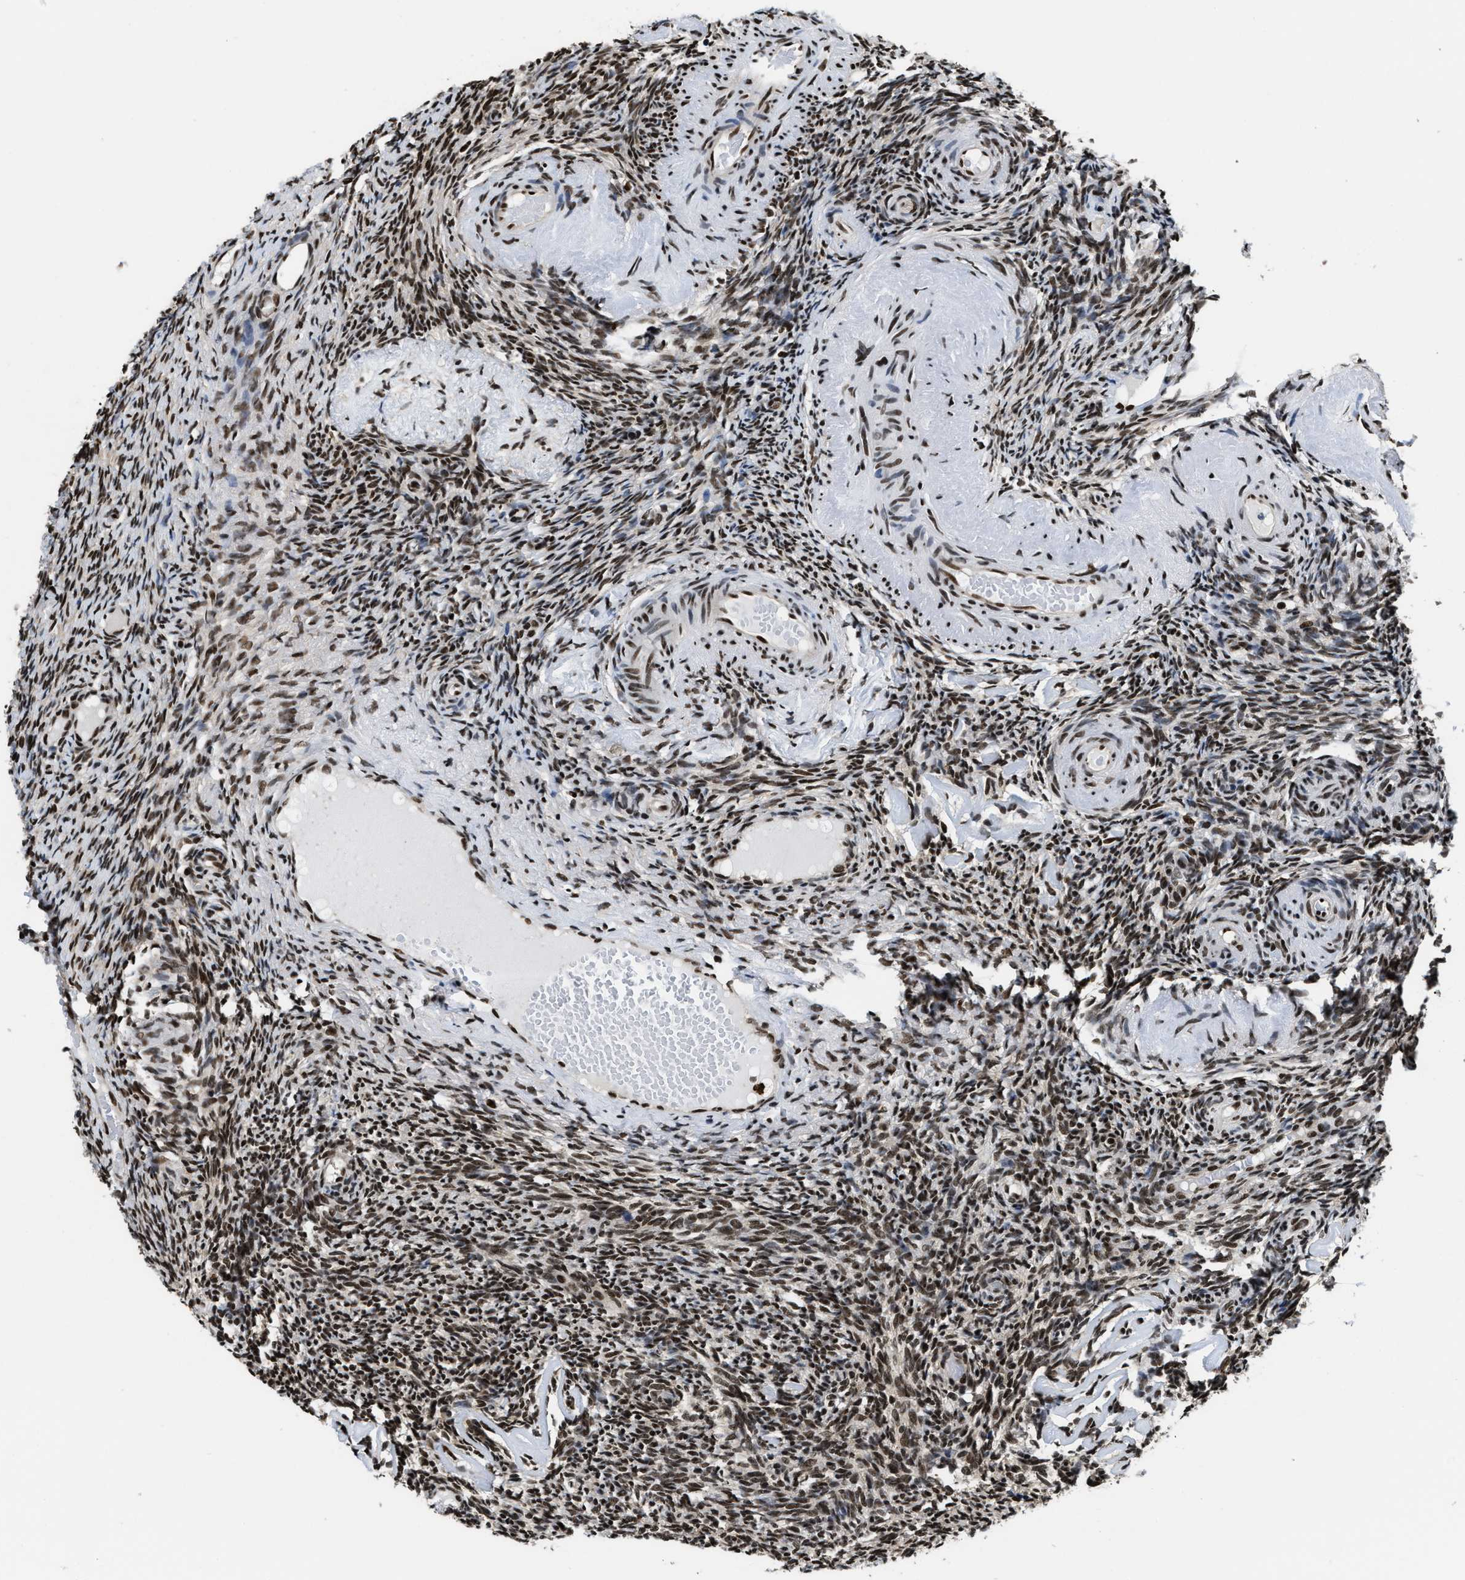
{"staining": {"intensity": "moderate", "quantity": ">75%", "location": "nuclear"}, "tissue": "ovary", "cell_type": "Ovarian stroma cells", "image_type": "normal", "snomed": [{"axis": "morphology", "description": "Normal tissue, NOS"}, {"axis": "topography", "description": "Ovary"}], "caption": "Immunohistochemical staining of benign ovary reveals moderate nuclear protein expression in about >75% of ovarian stroma cells.", "gene": "CCNDBP1", "patient": {"sex": "female", "age": 60}}